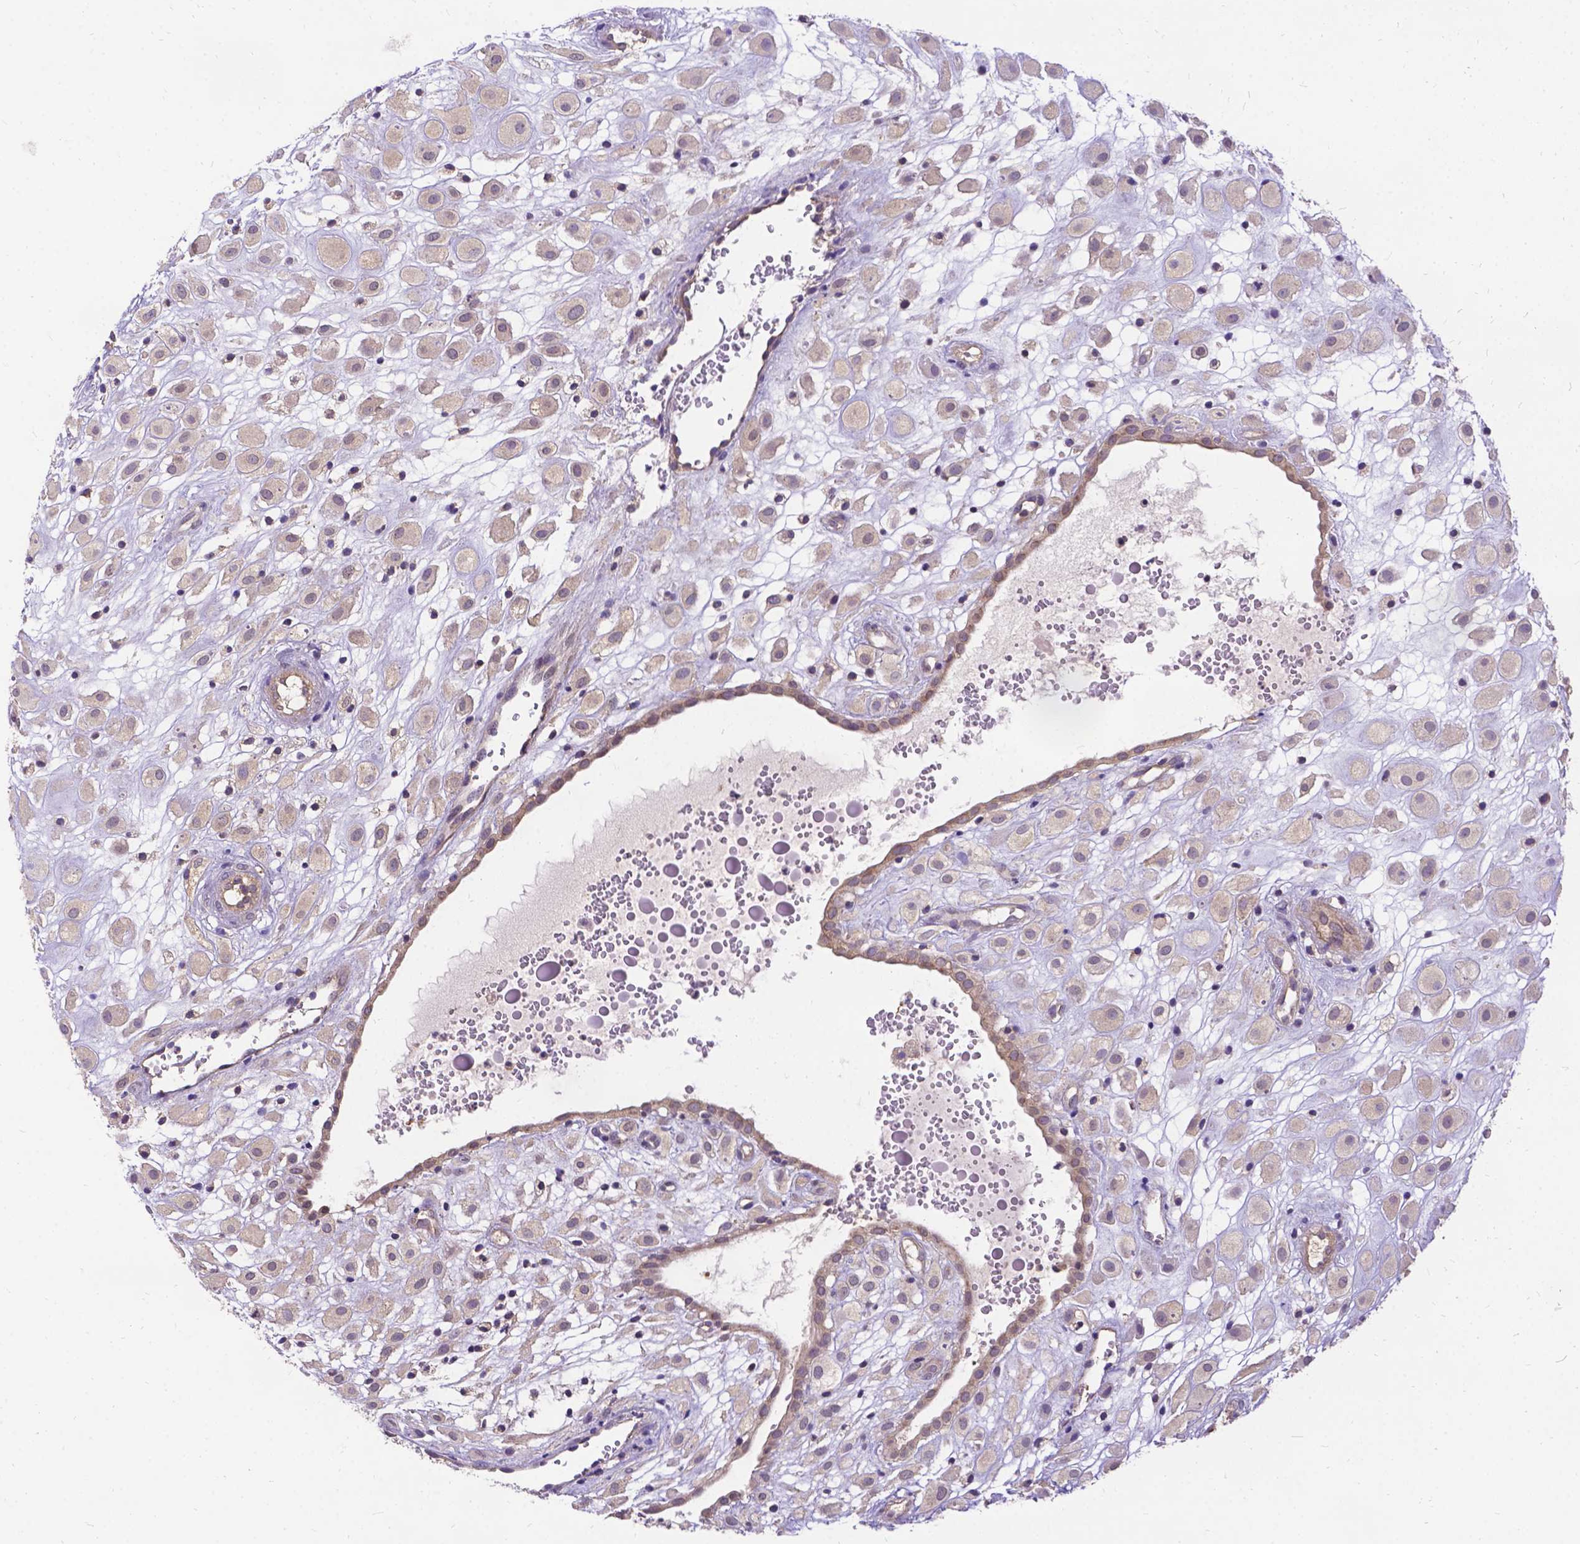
{"staining": {"intensity": "weak", "quantity": "25%-75%", "location": "cytoplasmic/membranous"}, "tissue": "placenta", "cell_type": "Decidual cells", "image_type": "normal", "snomed": [{"axis": "morphology", "description": "Normal tissue, NOS"}, {"axis": "topography", "description": "Placenta"}], "caption": "DAB immunohistochemical staining of unremarkable placenta shows weak cytoplasmic/membranous protein positivity in about 25%-75% of decidual cells.", "gene": "DENND6A", "patient": {"sex": "female", "age": 24}}